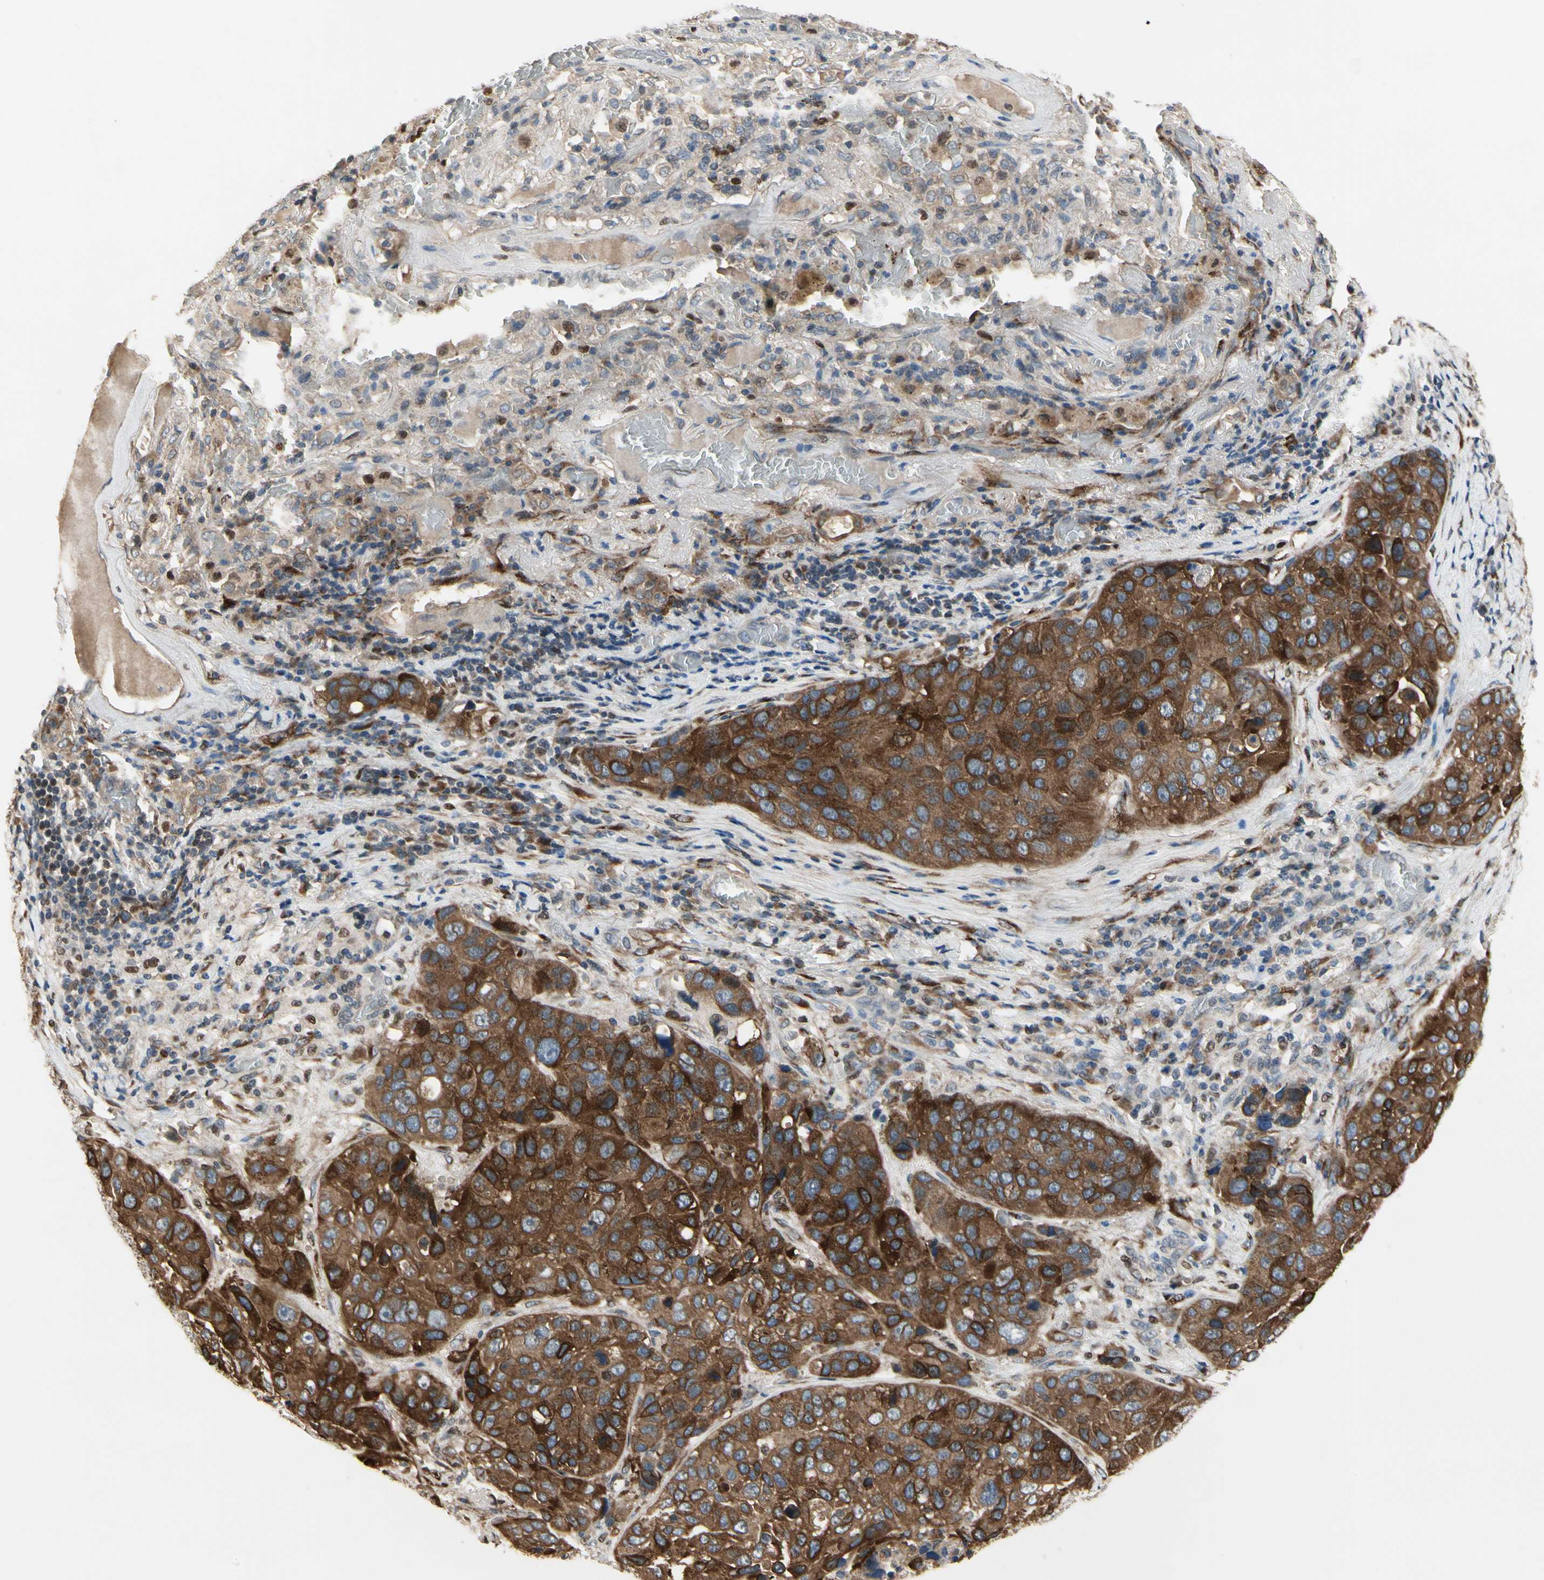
{"staining": {"intensity": "strong", "quantity": ">75%", "location": "cytoplasmic/membranous"}, "tissue": "lung cancer", "cell_type": "Tumor cells", "image_type": "cancer", "snomed": [{"axis": "morphology", "description": "Squamous cell carcinoma, NOS"}, {"axis": "topography", "description": "Lung"}], "caption": "Immunohistochemistry image of human lung cancer (squamous cell carcinoma) stained for a protein (brown), which exhibits high levels of strong cytoplasmic/membranous expression in about >75% of tumor cells.", "gene": "CGREF1", "patient": {"sex": "male", "age": 57}}